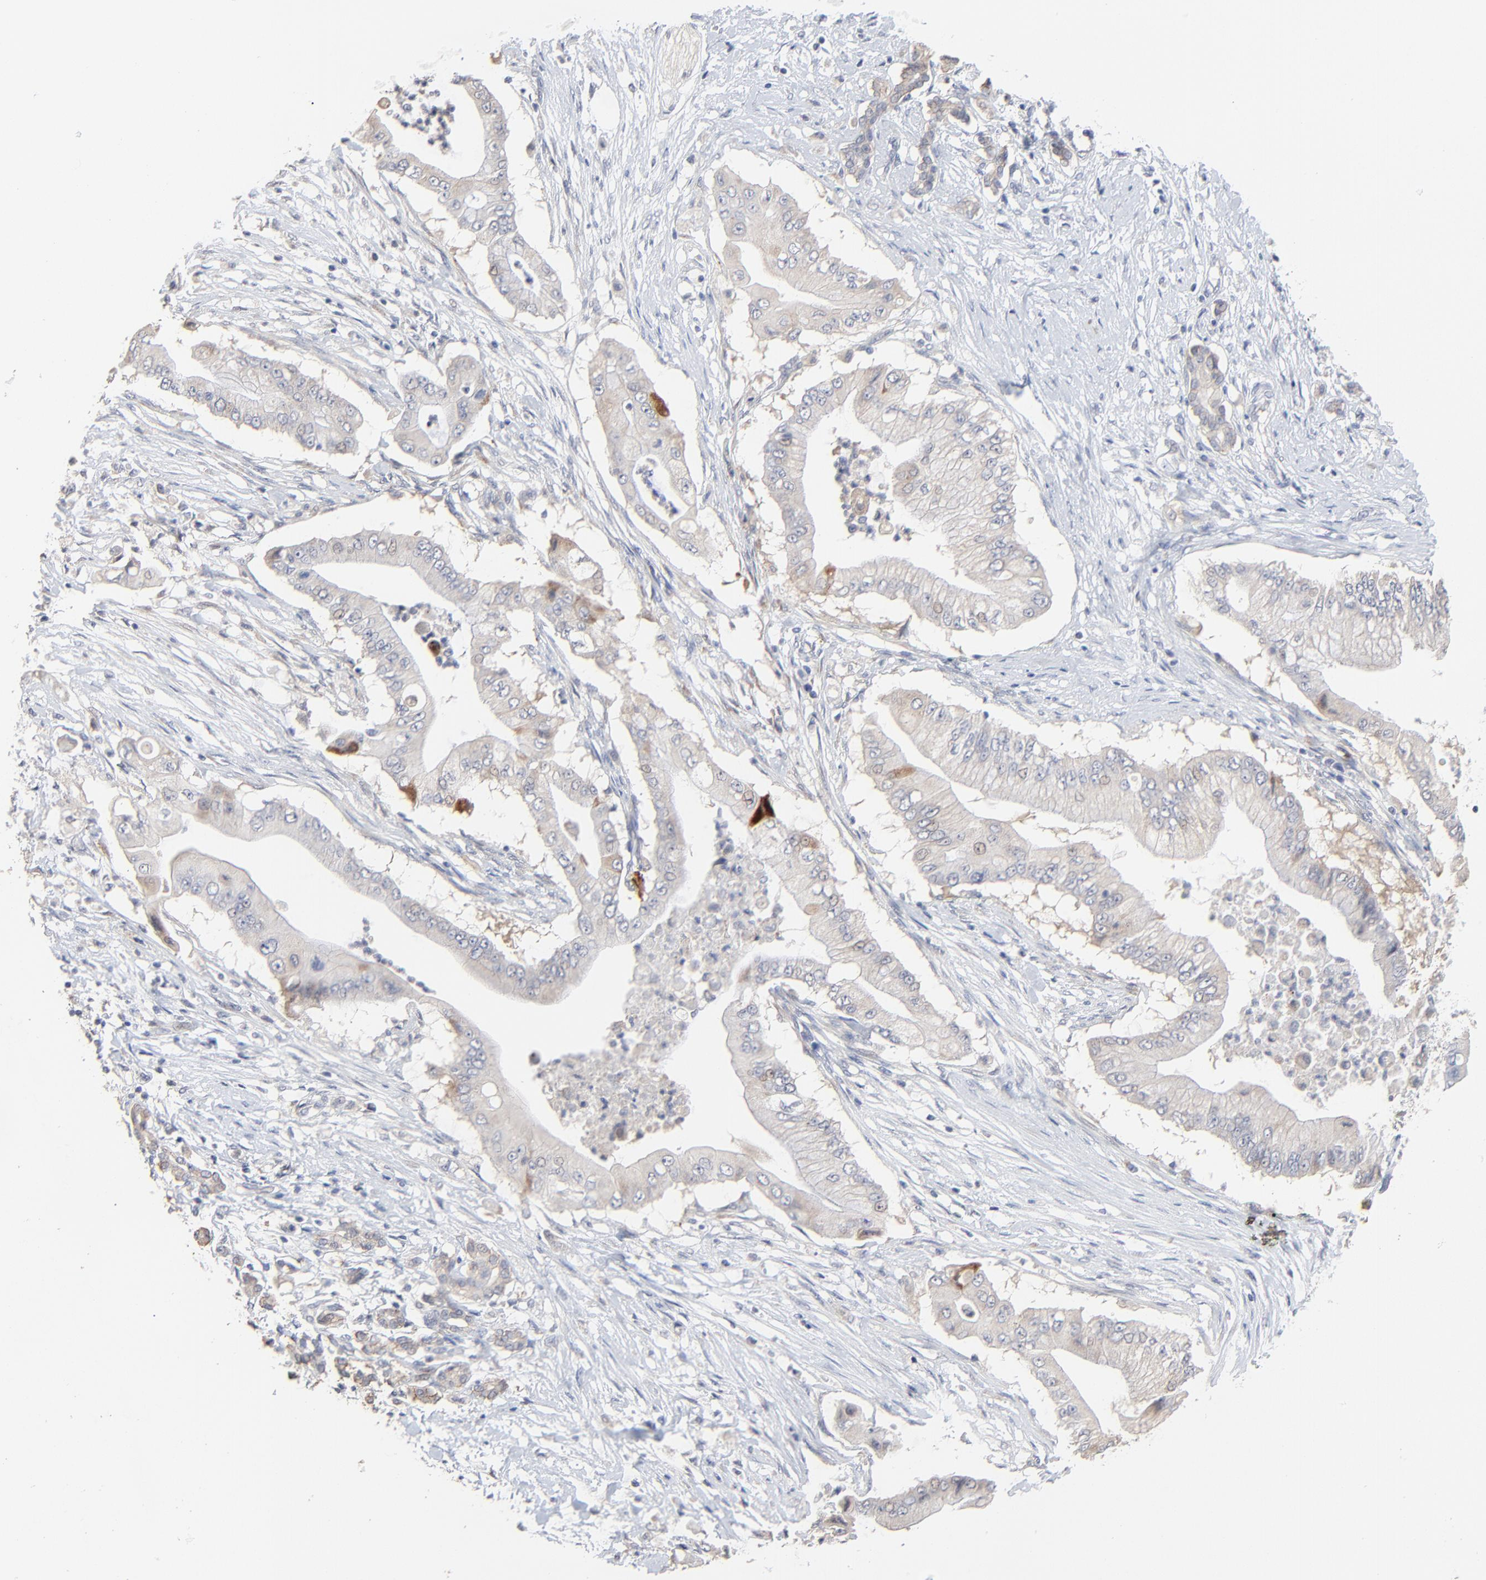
{"staining": {"intensity": "weak", "quantity": ">75%", "location": "cytoplasmic/membranous"}, "tissue": "pancreatic cancer", "cell_type": "Tumor cells", "image_type": "cancer", "snomed": [{"axis": "morphology", "description": "Adenocarcinoma, NOS"}, {"axis": "topography", "description": "Pancreas"}], "caption": "Human pancreatic cancer stained for a protein (brown) displays weak cytoplasmic/membranous positive staining in approximately >75% of tumor cells.", "gene": "FANCB", "patient": {"sex": "male", "age": 62}}